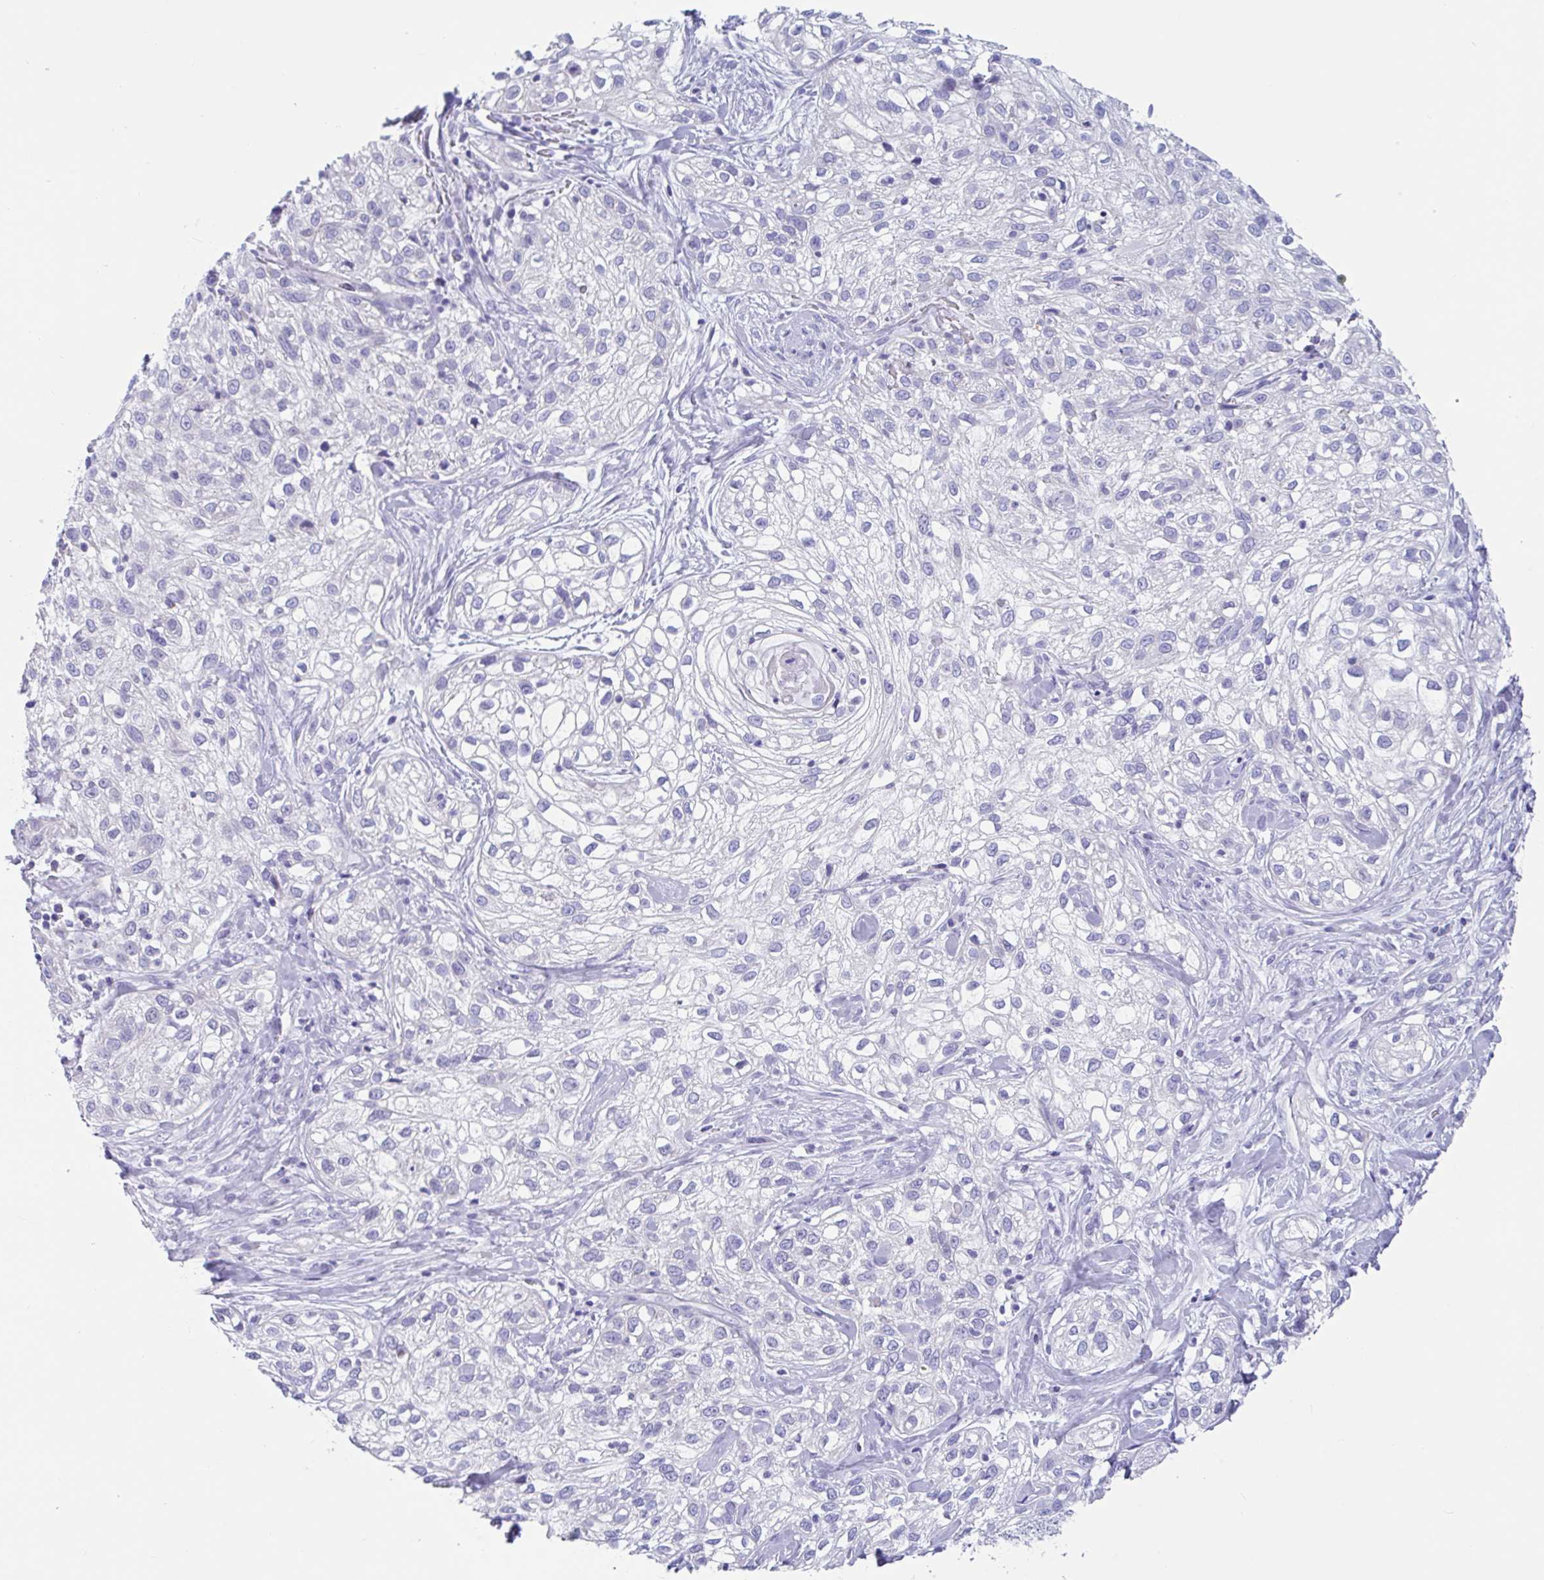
{"staining": {"intensity": "negative", "quantity": "none", "location": "none"}, "tissue": "skin cancer", "cell_type": "Tumor cells", "image_type": "cancer", "snomed": [{"axis": "morphology", "description": "Squamous cell carcinoma, NOS"}, {"axis": "topography", "description": "Skin"}], "caption": "Skin cancer stained for a protein using immunohistochemistry shows no positivity tumor cells.", "gene": "OR6N2", "patient": {"sex": "male", "age": 82}}